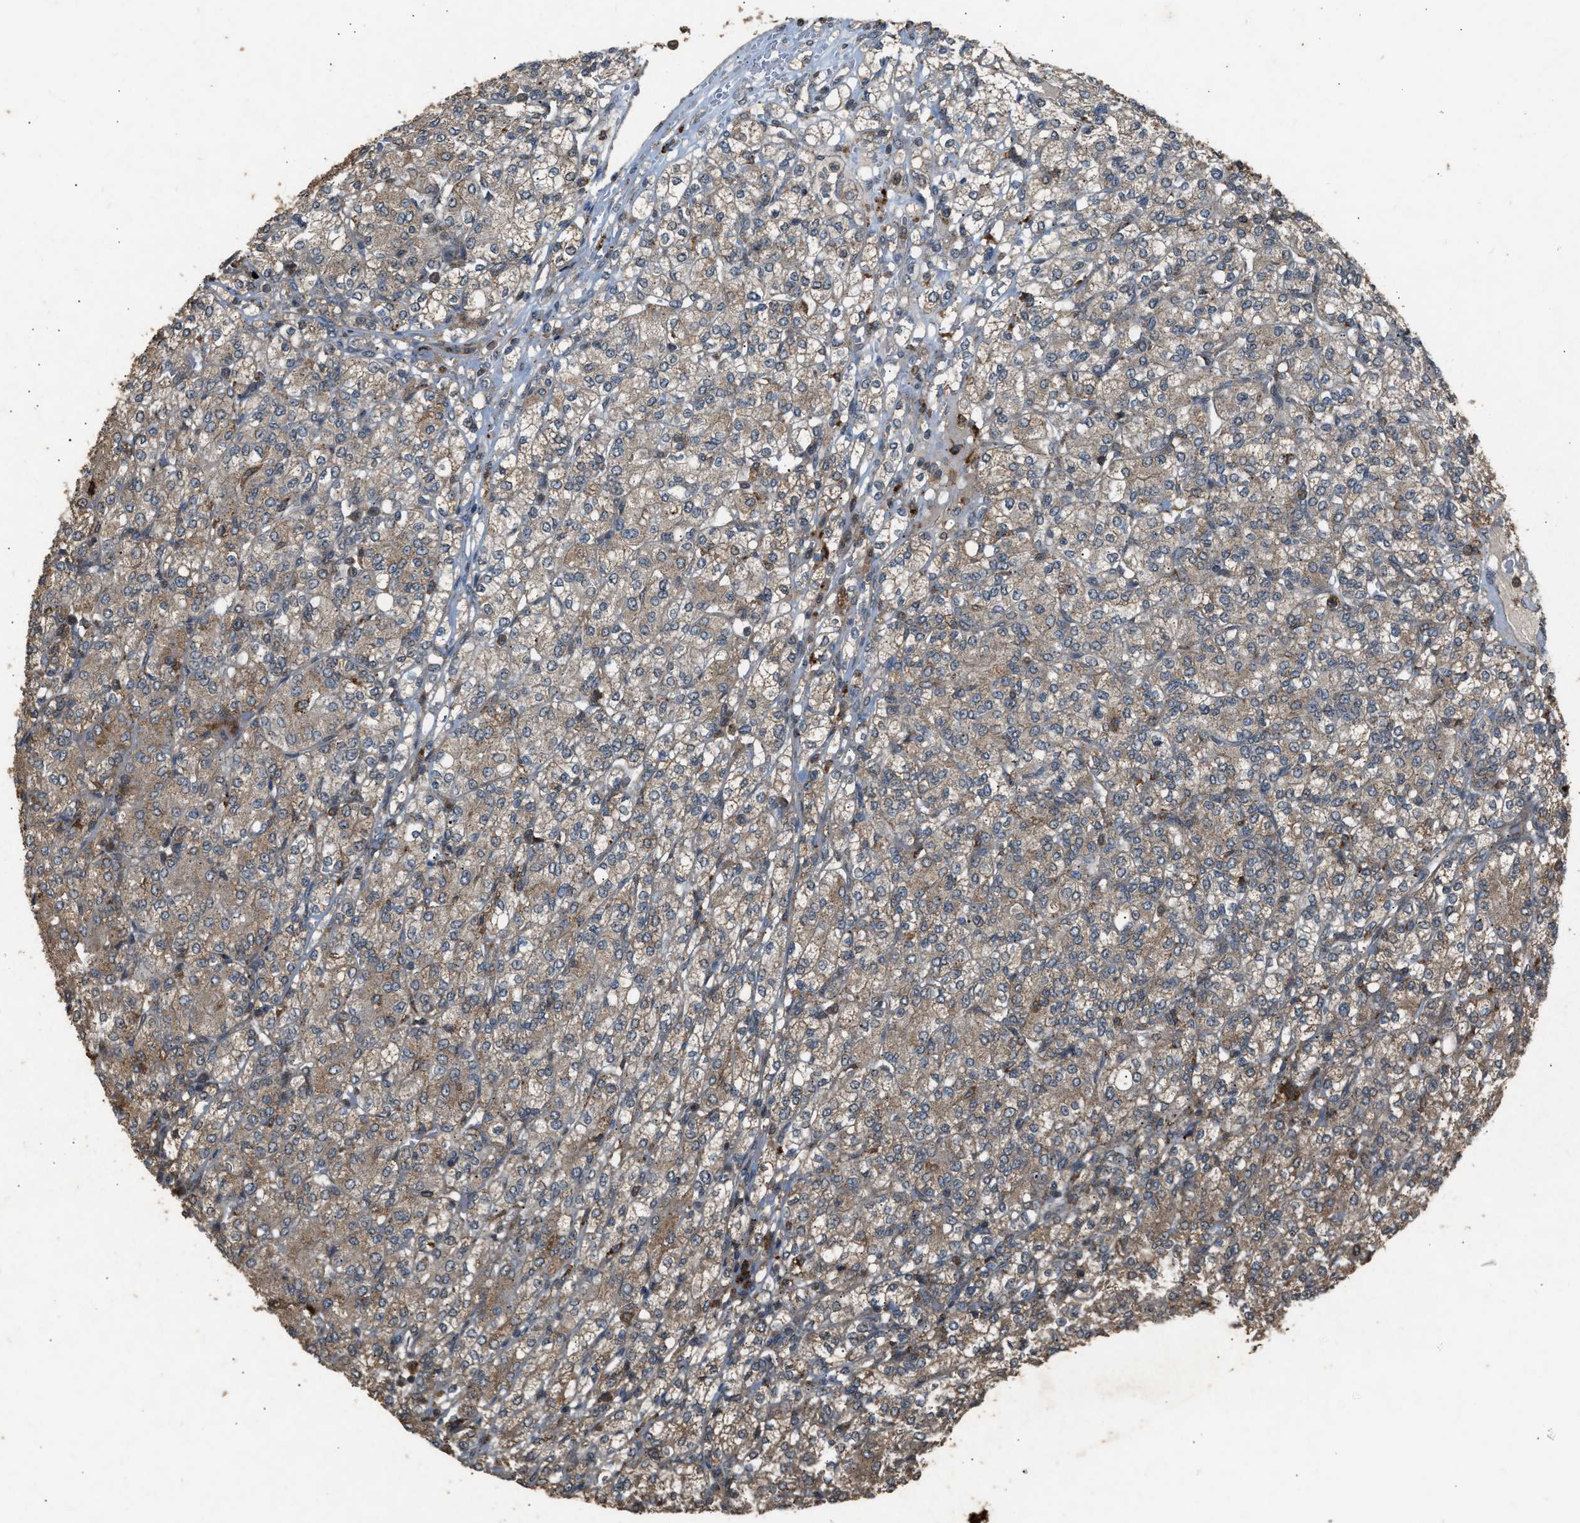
{"staining": {"intensity": "moderate", "quantity": ">75%", "location": "cytoplasmic/membranous"}, "tissue": "renal cancer", "cell_type": "Tumor cells", "image_type": "cancer", "snomed": [{"axis": "morphology", "description": "Adenocarcinoma, NOS"}, {"axis": "topography", "description": "Kidney"}], "caption": "Immunohistochemical staining of adenocarcinoma (renal) displays medium levels of moderate cytoplasmic/membranous expression in about >75% of tumor cells.", "gene": "PSMD1", "patient": {"sex": "male", "age": 77}}